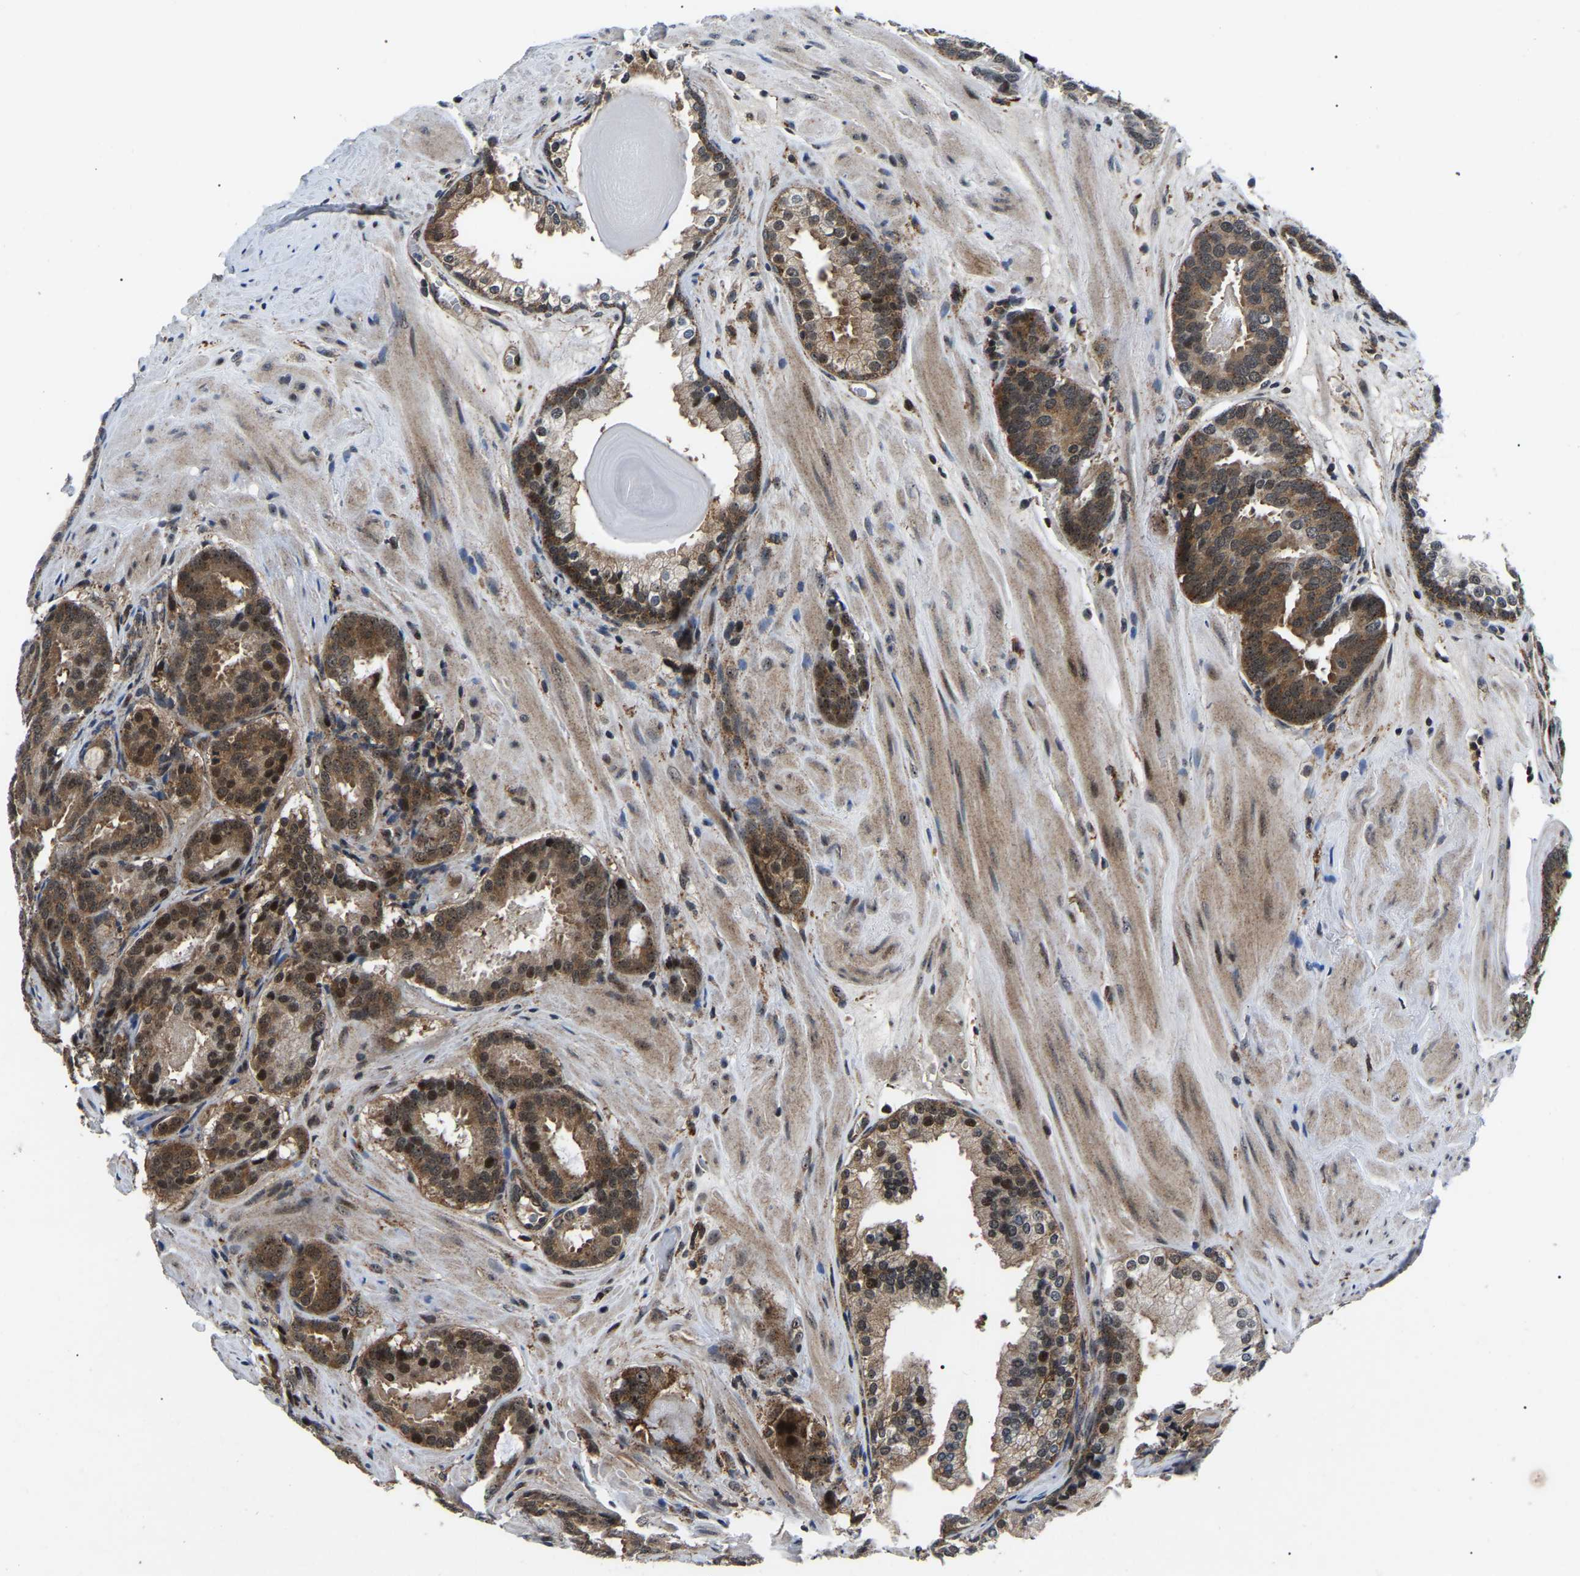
{"staining": {"intensity": "moderate", "quantity": ">75%", "location": "cytoplasmic/membranous,nuclear"}, "tissue": "prostate cancer", "cell_type": "Tumor cells", "image_type": "cancer", "snomed": [{"axis": "morphology", "description": "Adenocarcinoma, Low grade"}, {"axis": "topography", "description": "Prostate"}], "caption": "Immunohistochemical staining of prostate cancer (adenocarcinoma (low-grade)) exhibits moderate cytoplasmic/membranous and nuclear protein expression in approximately >75% of tumor cells.", "gene": "RRP1B", "patient": {"sex": "male", "age": 69}}